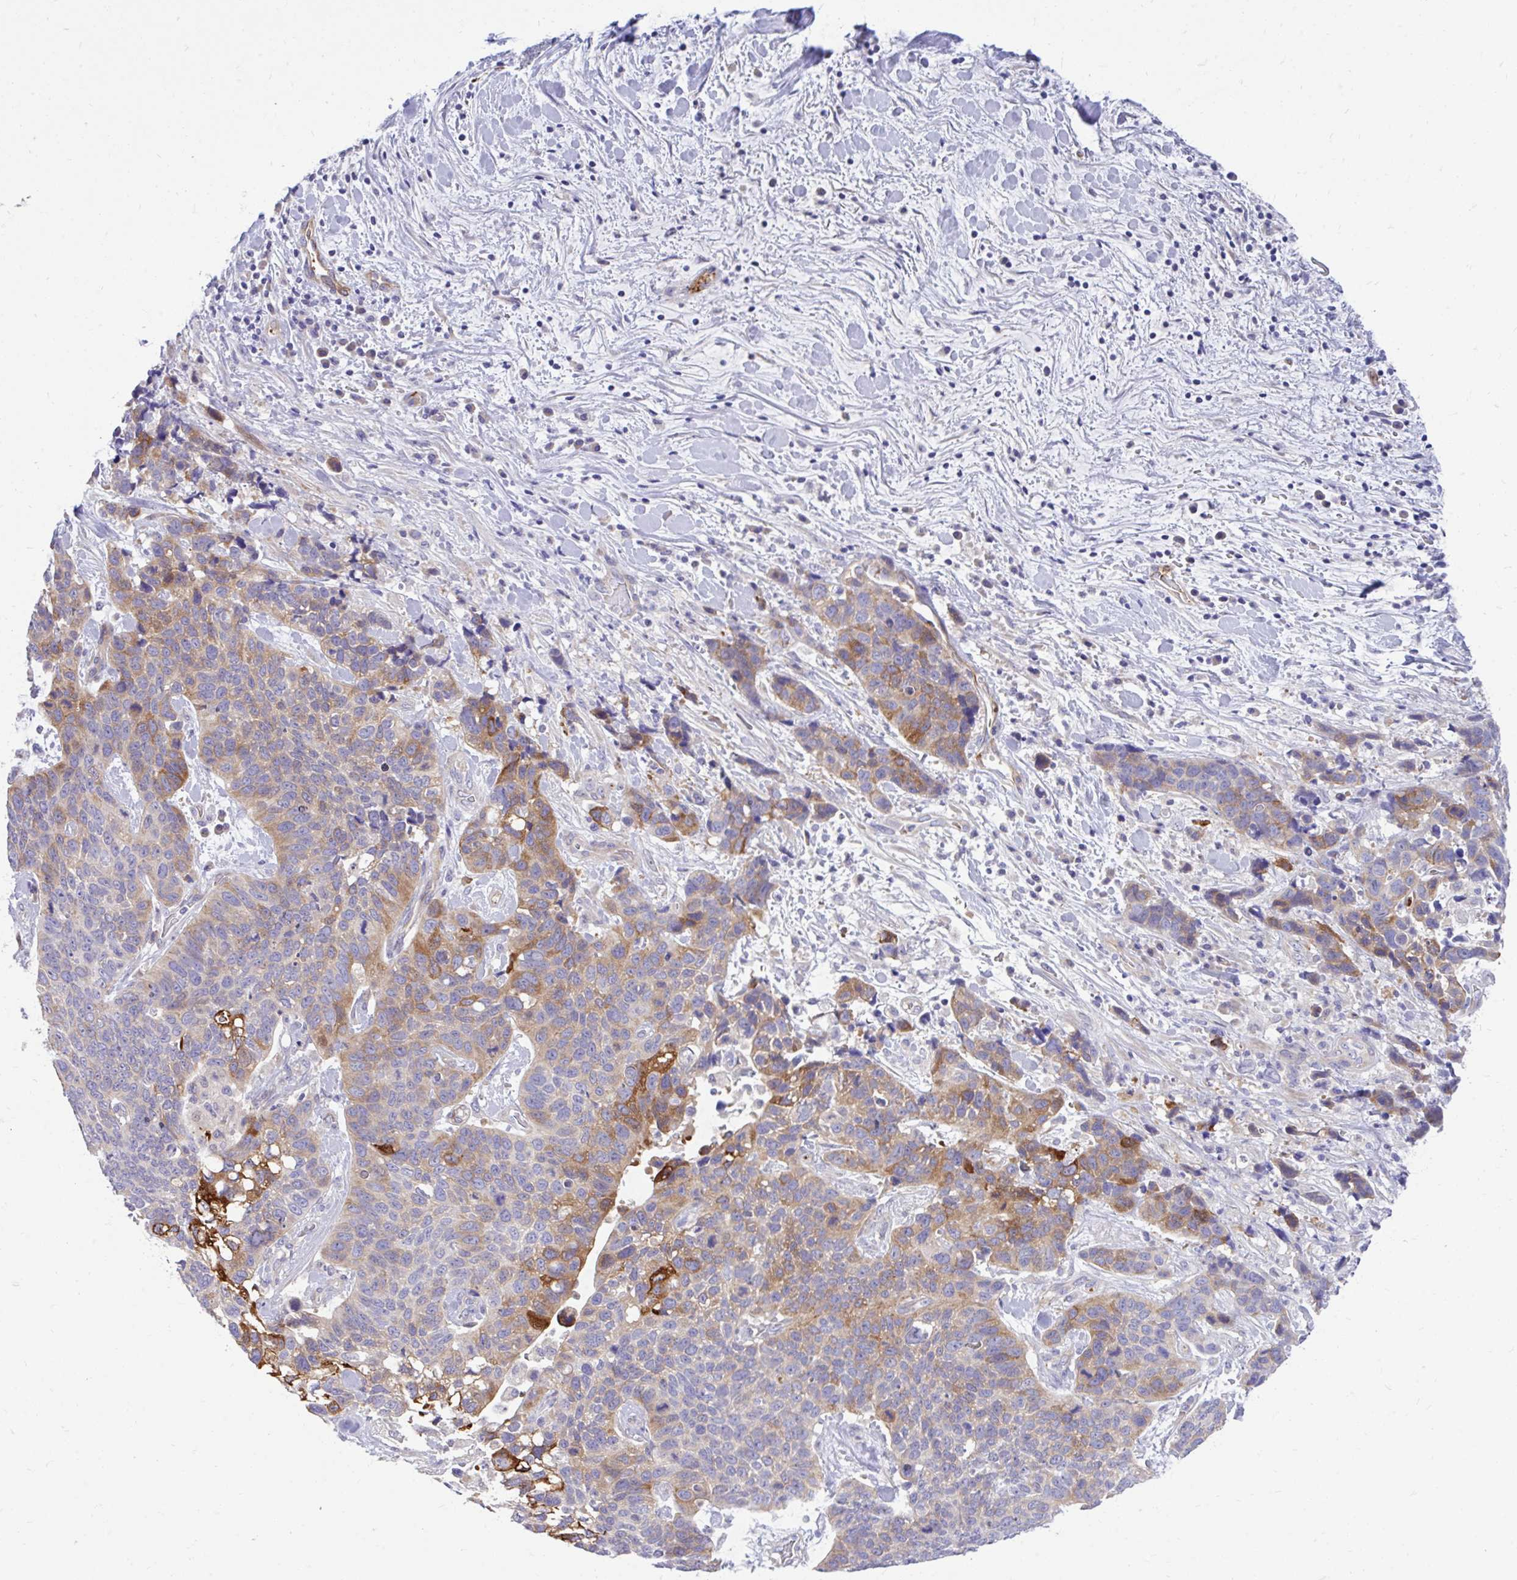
{"staining": {"intensity": "moderate", "quantity": "<25%", "location": "cytoplasmic/membranous"}, "tissue": "lung cancer", "cell_type": "Tumor cells", "image_type": "cancer", "snomed": [{"axis": "morphology", "description": "Squamous cell carcinoma, NOS"}, {"axis": "topography", "description": "Lung"}], "caption": "Immunohistochemical staining of human lung squamous cell carcinoma displays low levels of moderate cytoplasmic/membranous positivity in approximately <25% of tumor cells.", "gene": "ESPNL", "patient": {"sex": "male", "age": 62}}